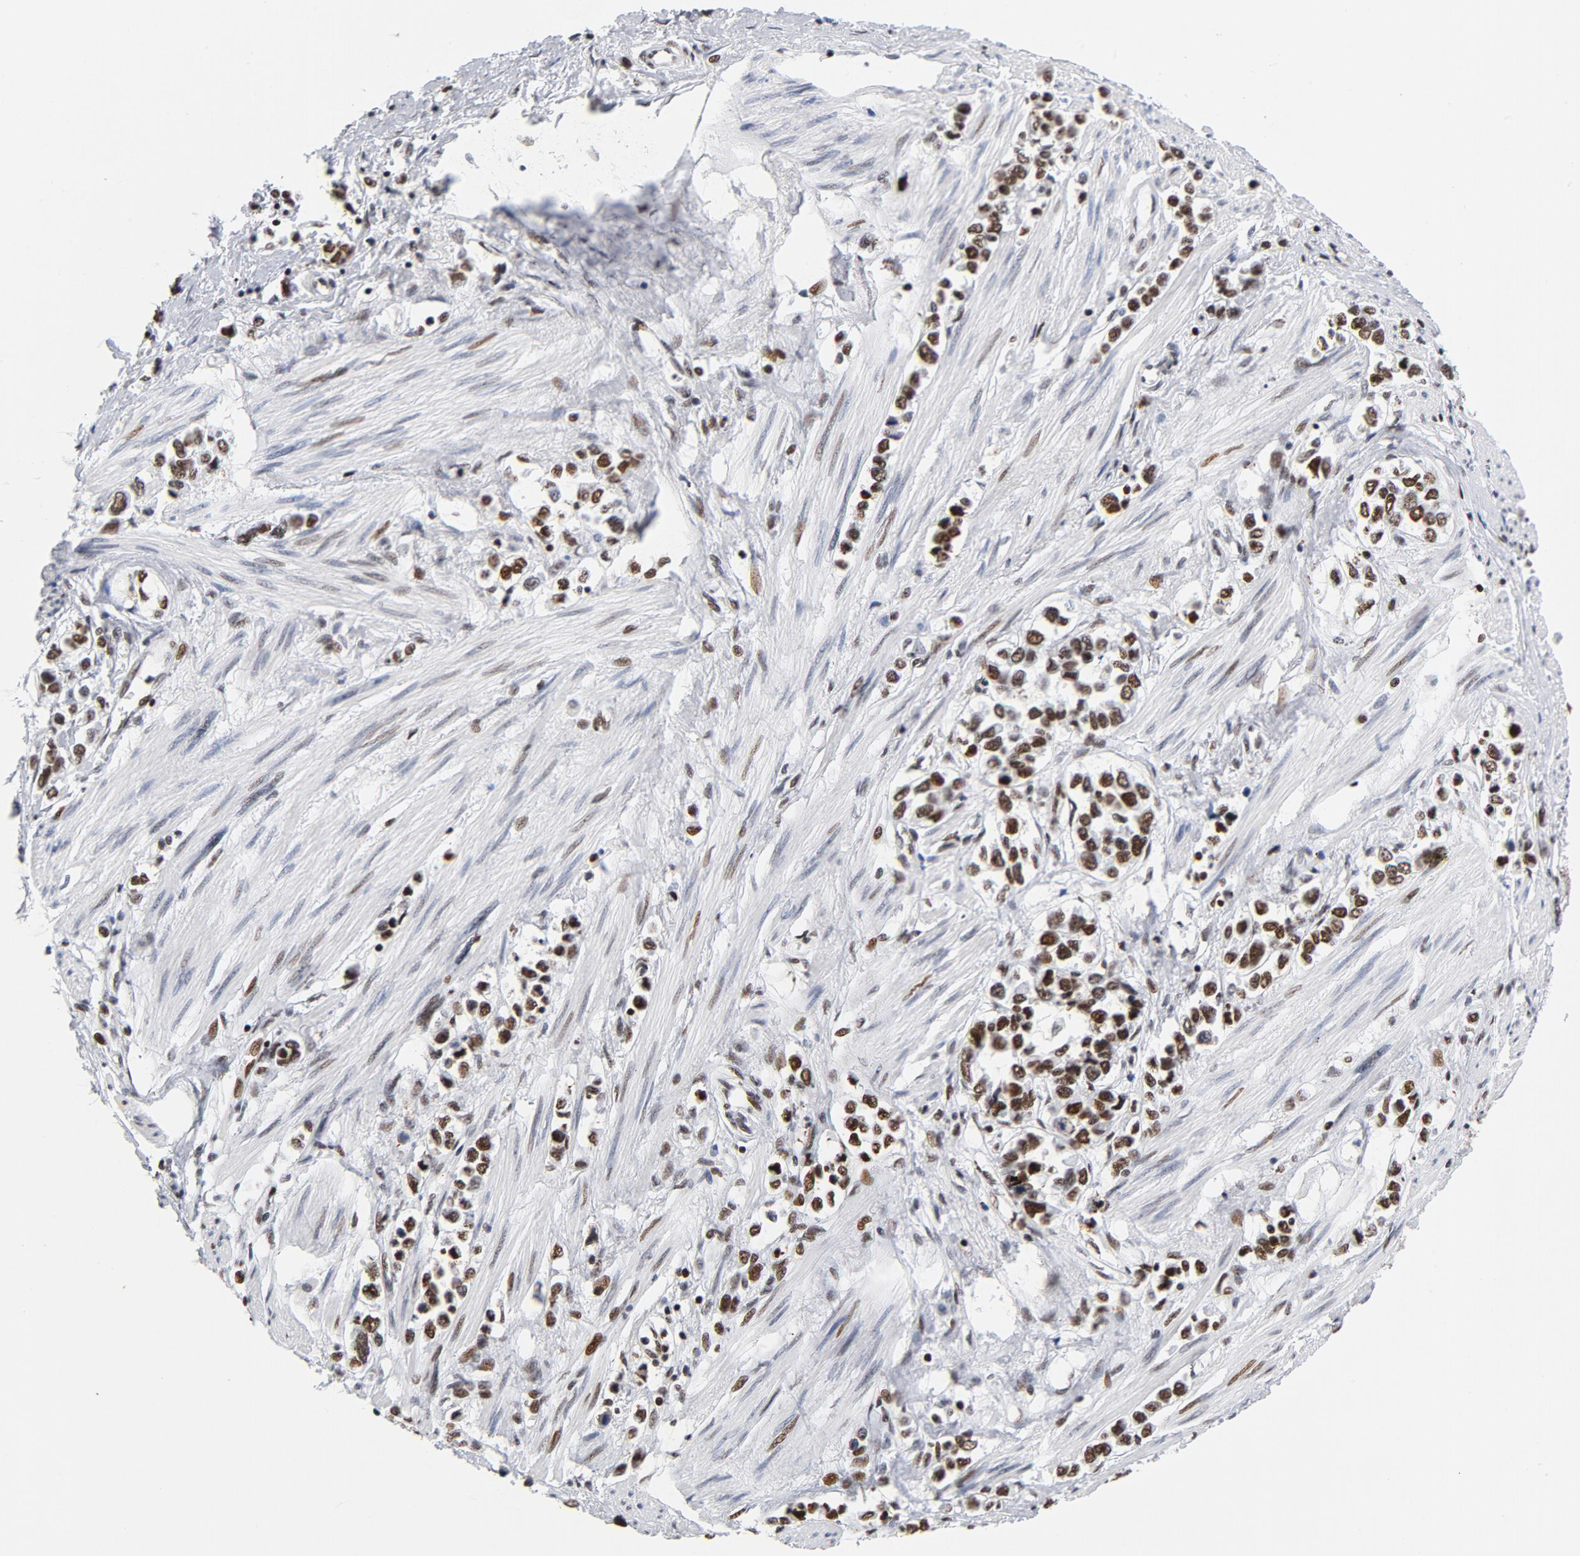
{"staining": {"intensity": "strong", "quantity": ">75%", "location": "nuclear"}, "tissue": "stomach cancer", "cell_type": "Tumor cells", "image_type": "cancer", "snomed": [{"axis": "morphology", "description": "Adenocarcinoma, NOS"}, {"axis": "topography", "description": "Stomach, upper"}], "caption": "The histopathology image demonstrates staining of stomach cancer (adenocarcinoma), revealing strong nuclear protein expression (brown color) within tumor cells. The staining was performed using DAB (3,3'-diaminobenzidine), with brown indicating positive protein expression. Nuclei are stained blue with hematoxylin.", "gene": "XRCC5", "patient": {"sex": "male", "age": 76}}